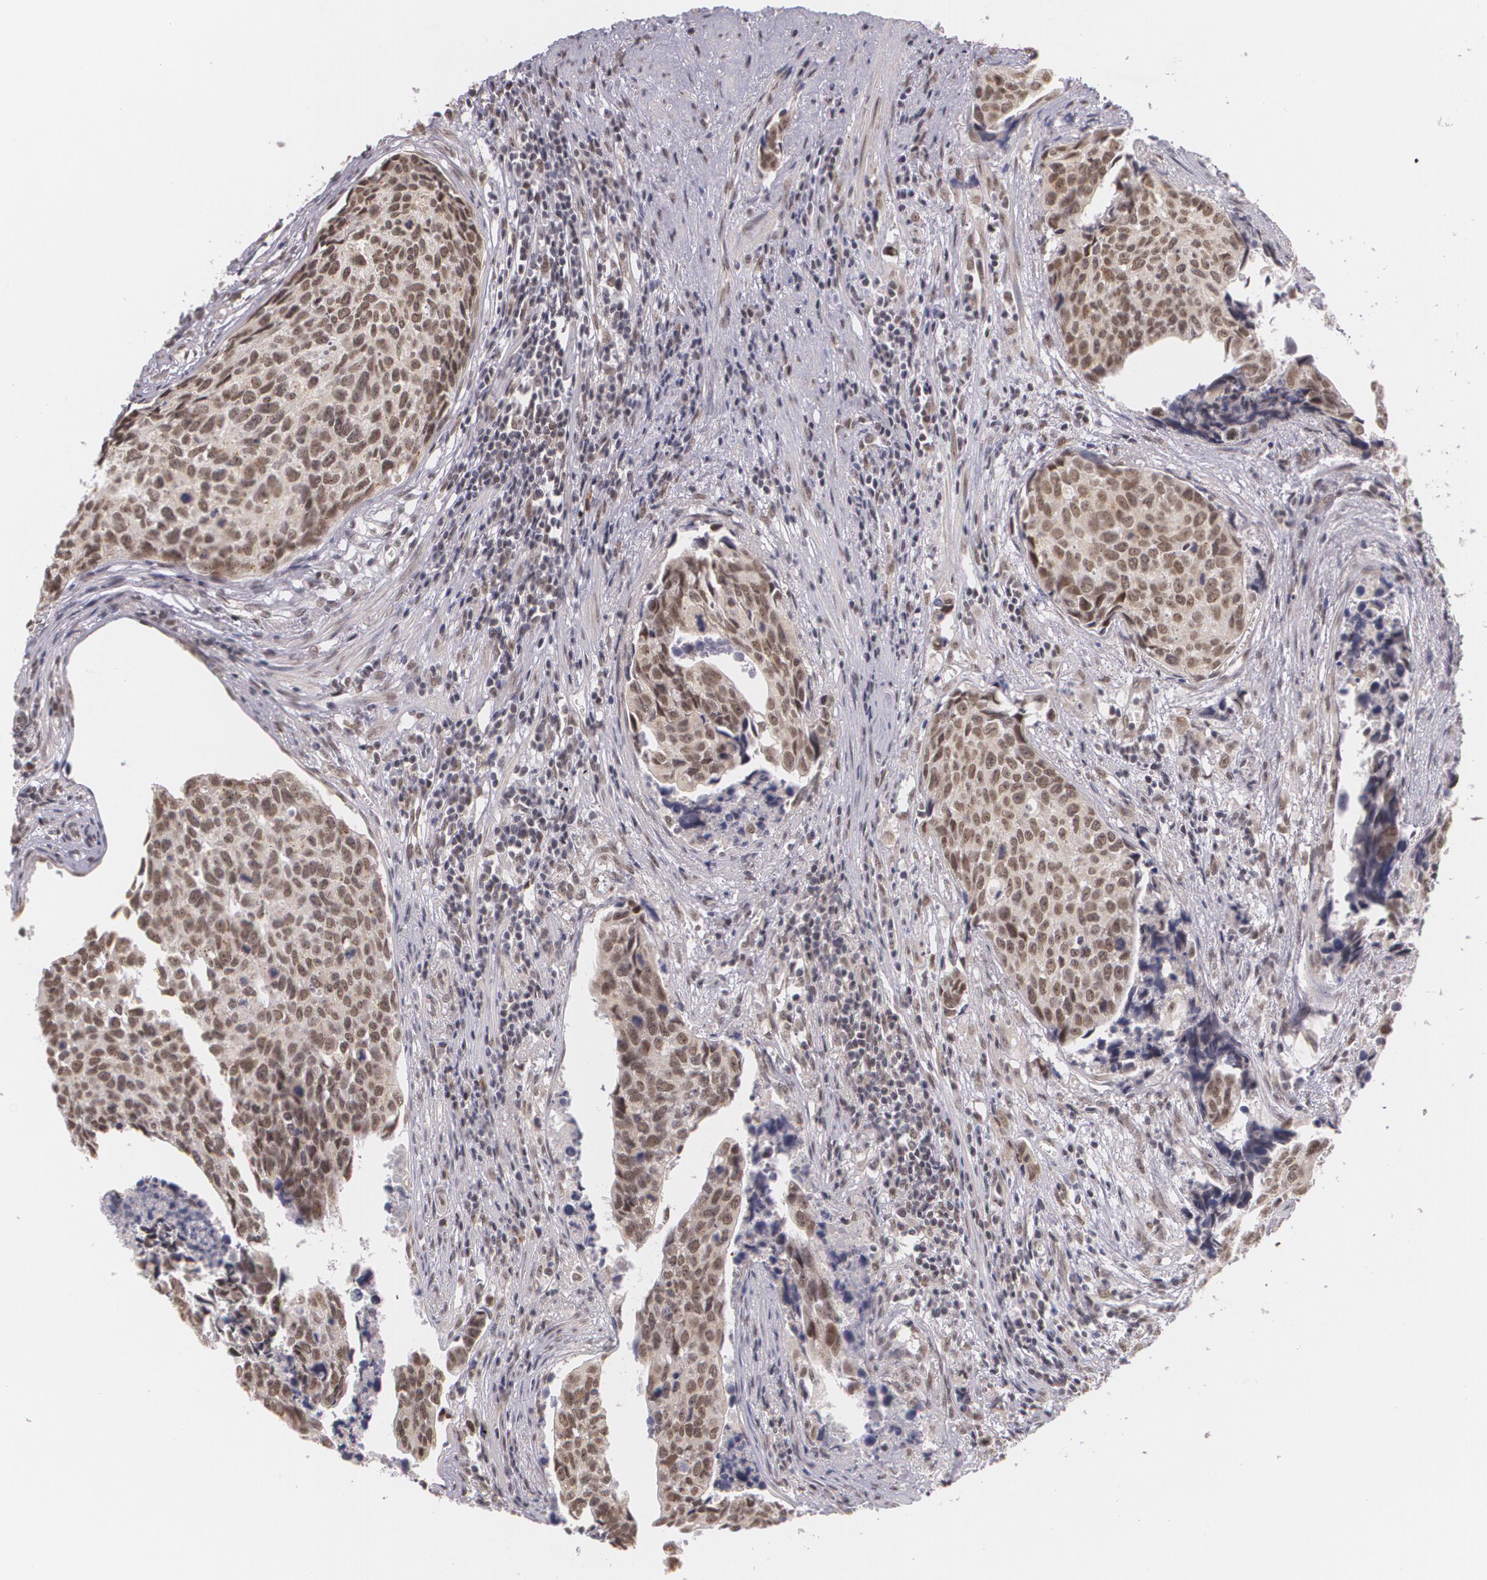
{"staining": {"intensity": "weak", "quantity": ">75%", "location": "nuclear"}, "tissue": "urothelial cancer", "cell_type": "Tumor cells", "image_type": "cancer", "snomed": [{"axis": "morphology", "description": "Urothelial carcinoma, High grade"}, {"axis": "topography", "description": "Urinary bladder"}], "caption": "The micrograph displays staining of high-grade urothelial carcinoma, revealing weak nuclear protein expression (brown color) within tumor cells. (Stains: DAB in brown, nuclei in blue, Microscopy: brightfield microscopy at high magnification).", "gene": "ALX1", "patient": {"sex": "male", "age": 81}}